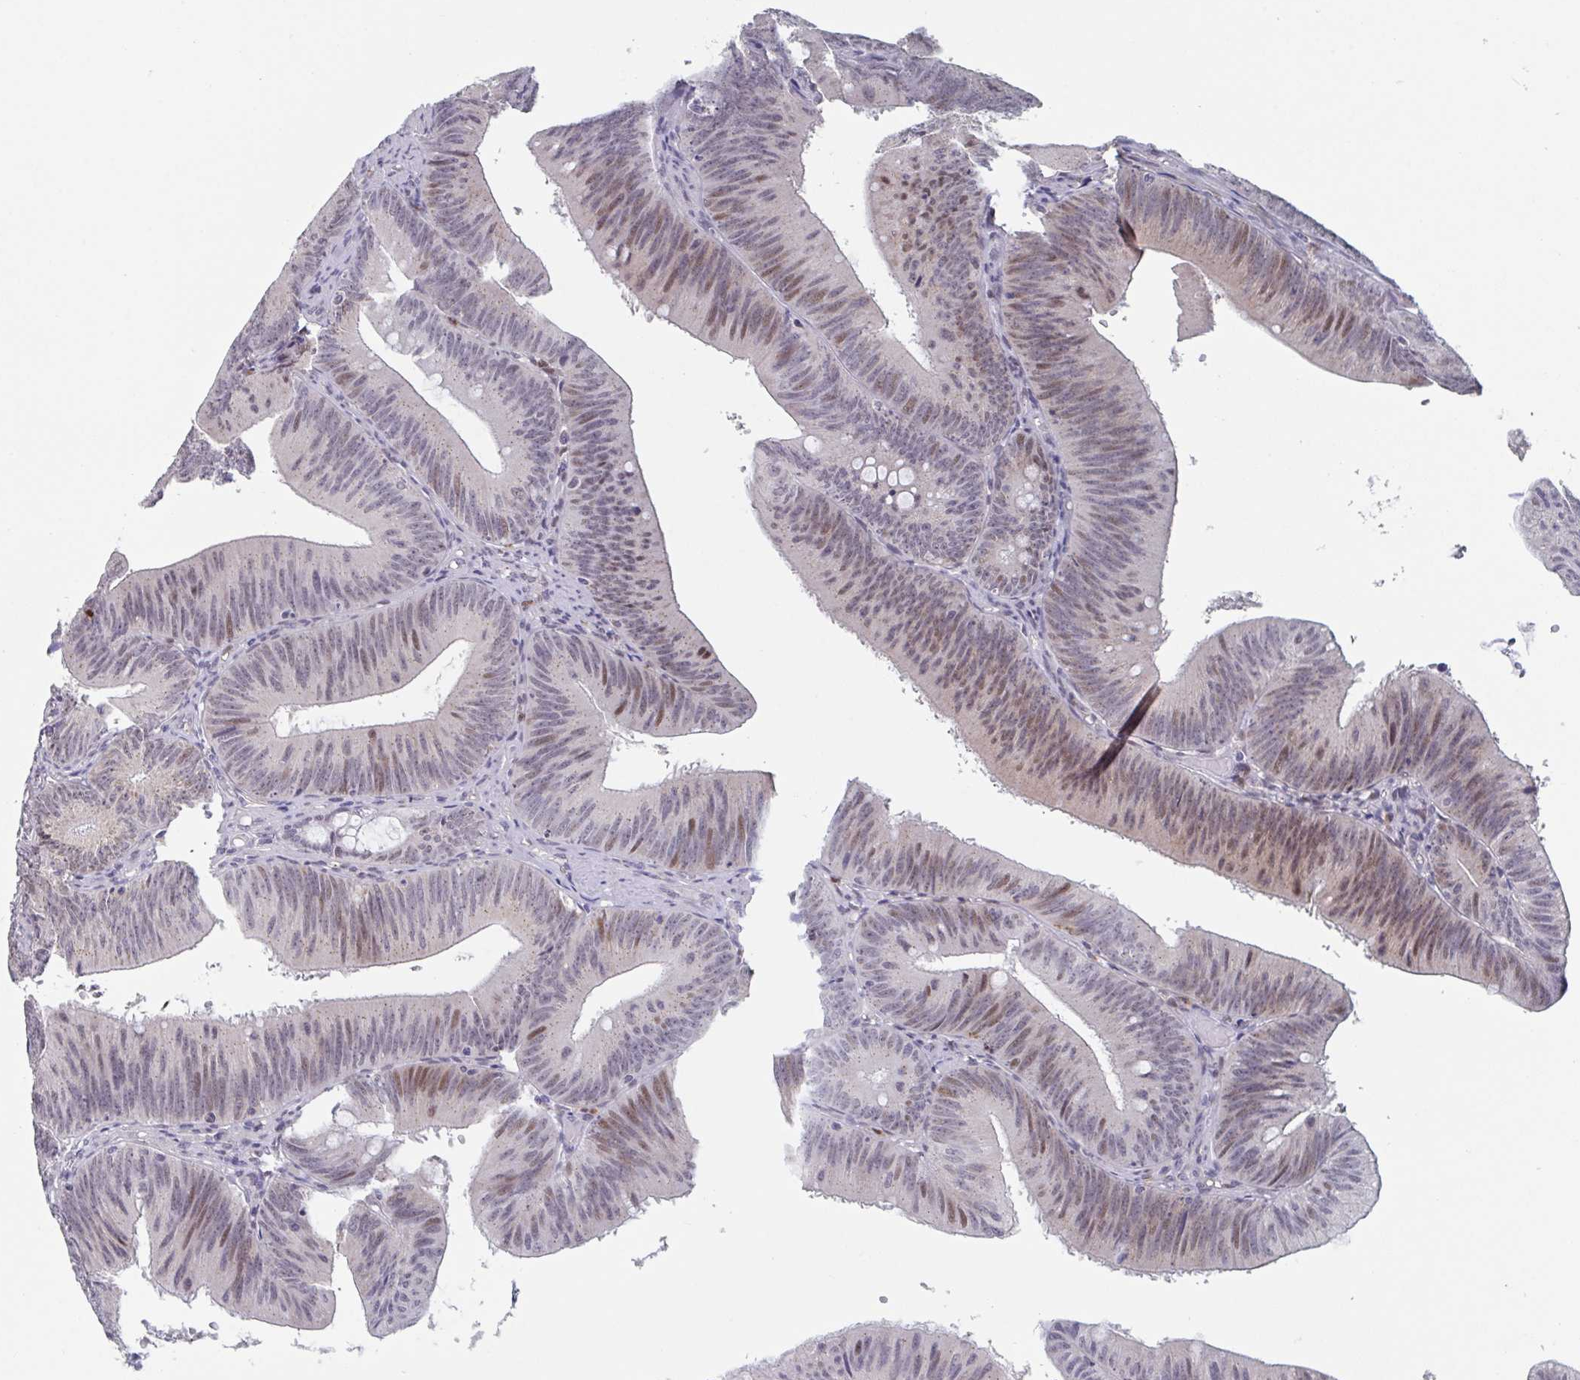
{"staining": {"intensity": "moderate", "quantity": "25%-75%", "location": "nuclear"}, "tissue": "colorectal cancer", "cell_type": "Tumor cells", "image_type": "cancer", "snomed": [{"axis": "morphology", "description": "Adenocarcinoma, NOS"}, {"axis": "topography", "description": "Colon"}], "caption": "Colorectal cancer (adenocarcinoma) stained with DAB (3,3'-diaminobenzidine) IHC displays medium levels of moderate nuclear staining in approximately 25%-75% of tumor cells.", "gene": "RNF212", "patient": {"sex": "male", "age": 84}}